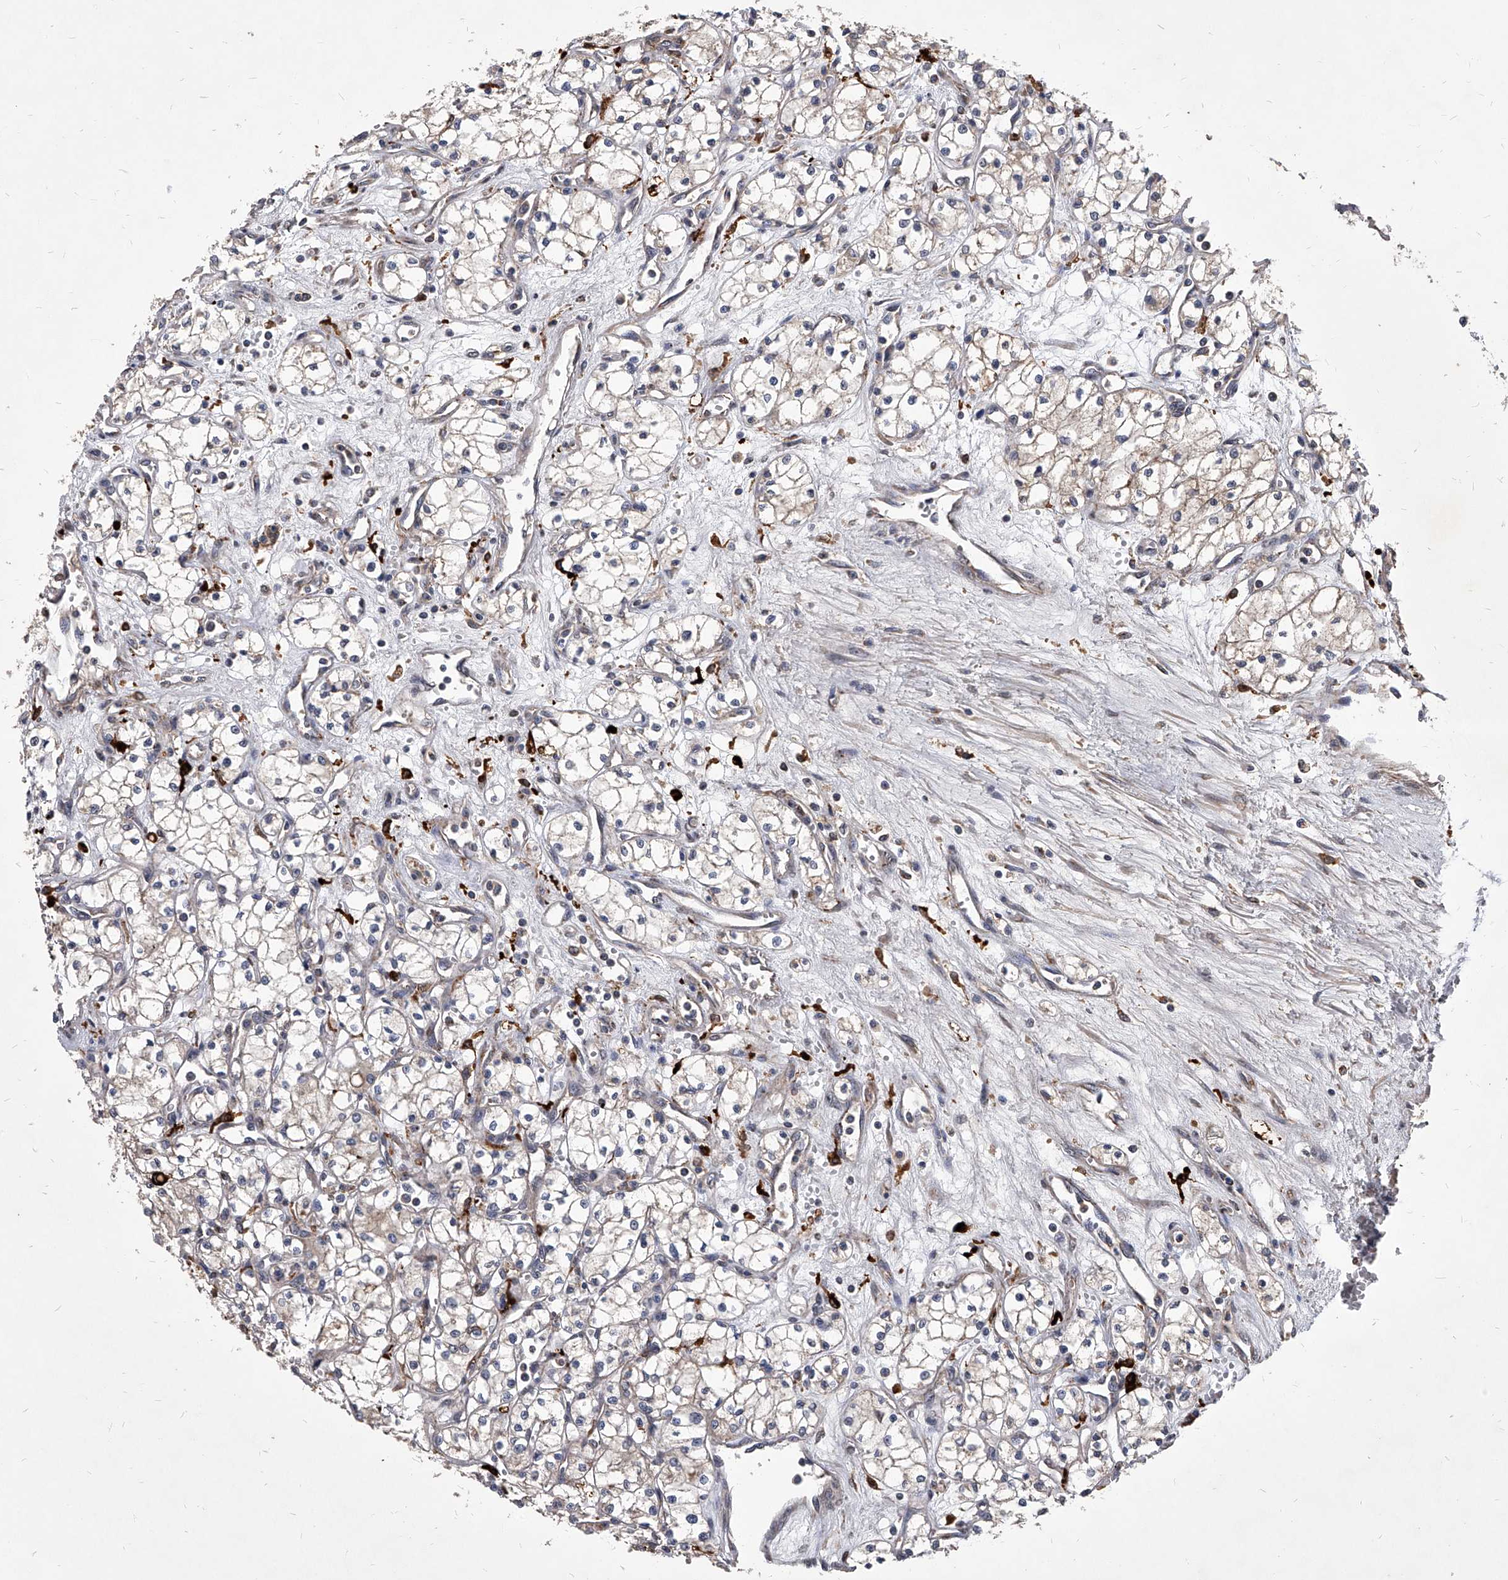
{"staining": {"intensity": "weak", "quantity": "25%-75%", "location": "cytoplasmic/membranous"}, "tissue": "renal cancer", "cell_type": "Tumor cells", "image_type": "cancer", "snomed": [{"axis": "morphology", "description": "Adenocarcinoma, NOS"}, {"axis": "topography", "description": "Kidney"}], "caption": "IHC (DAB (3,3'-diaminobenzidine)) staining of human renal cancer reveals weak cytoplasmic/membranous protein staining in approximately 25%-75% of tumor cells.", "gene": "SOBP", "patient": {"sex": "male", "age": 59}}